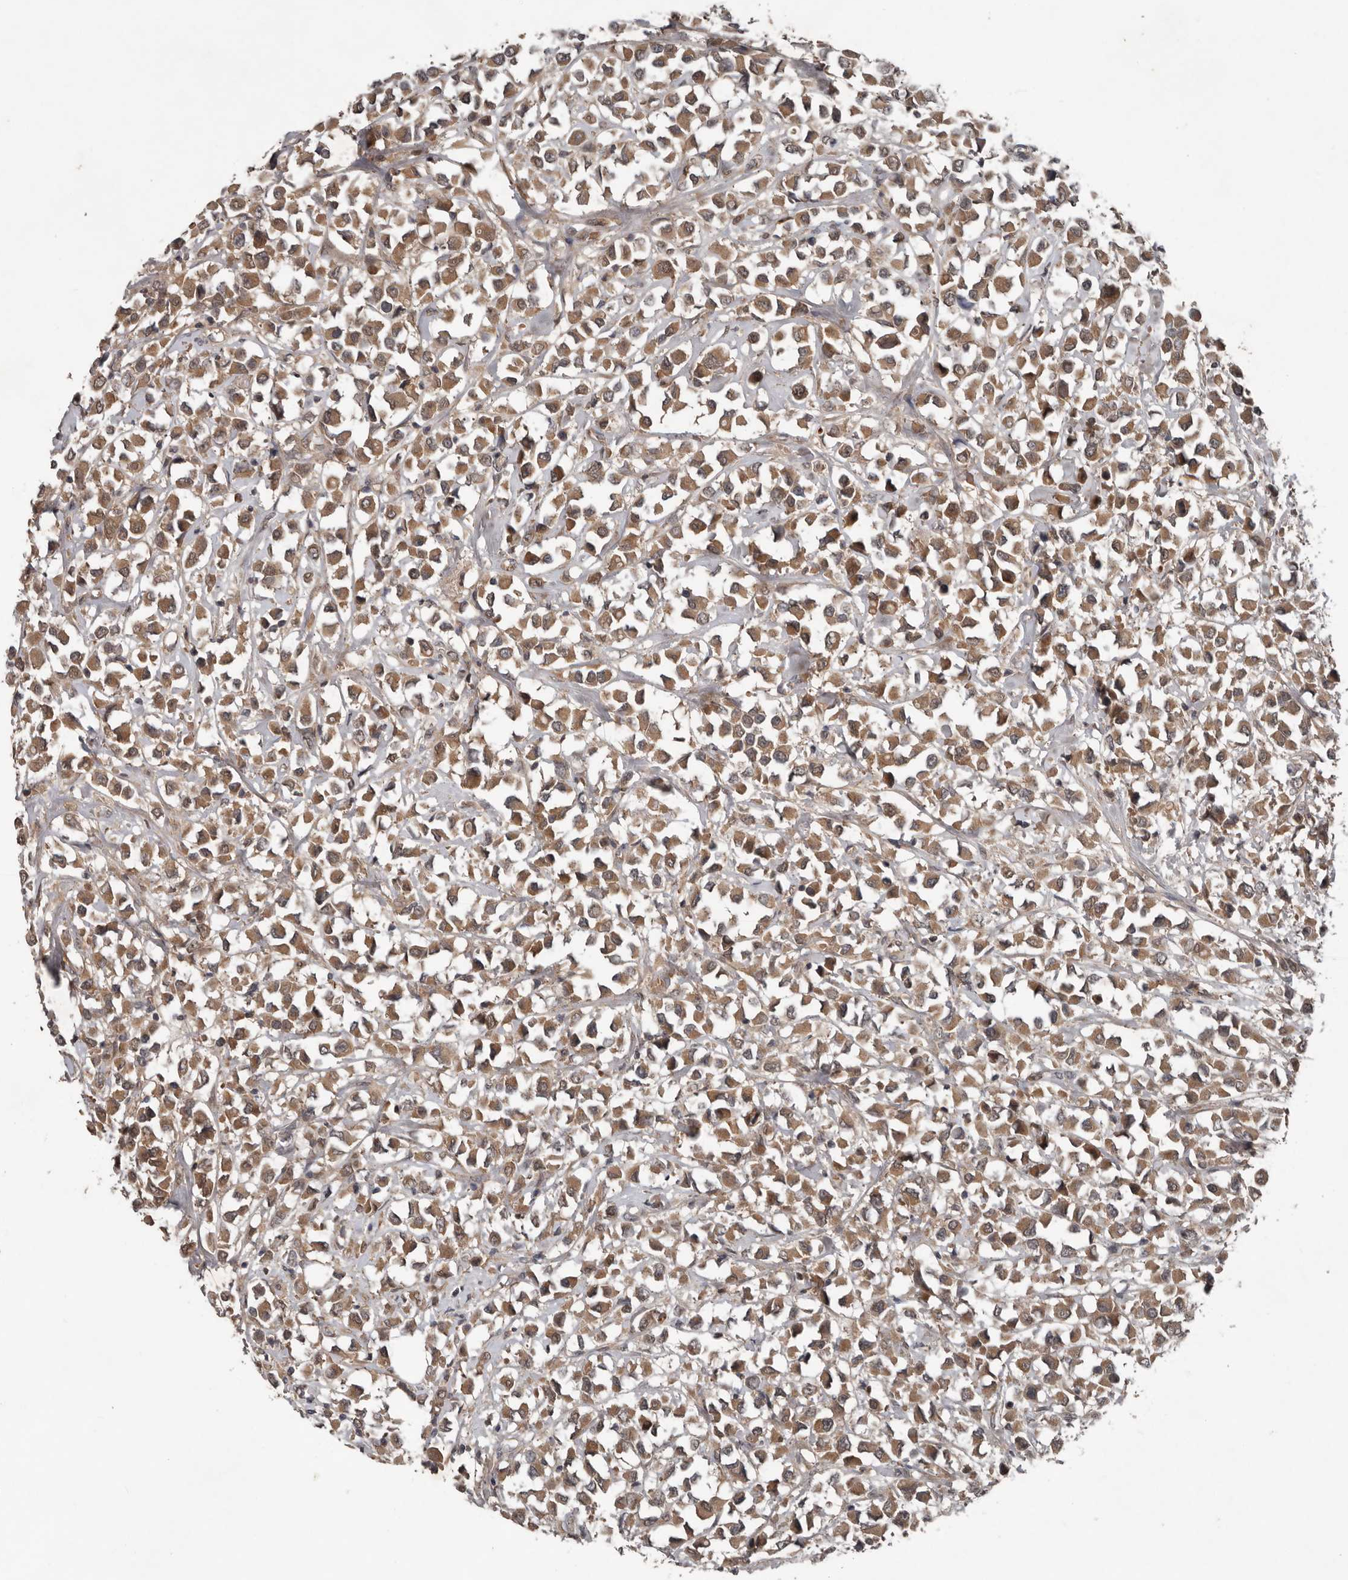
{"staining": {"intensity": "moderate", "quantity": ">75%", "location": "cytoplasmic/membranous"}, "tissue": "breast cancer", "cell_type": "Tumor cells", "image_type": "cancer", "snomed": [{"axis": "morphology", "description": "Duct carcinoma"}, {"axis": "topography", "description": "Breast"}], "caption": "Immunohistochemistry (DAB (3,3'-diaminobenzidine)) staining of breast cancer demonstrates moderate cytoplasmic/membranous protein staining in about >75% of tumor cells.", "gene": "DNAJB4", "patient": {"sex": "female", "age": 61}}